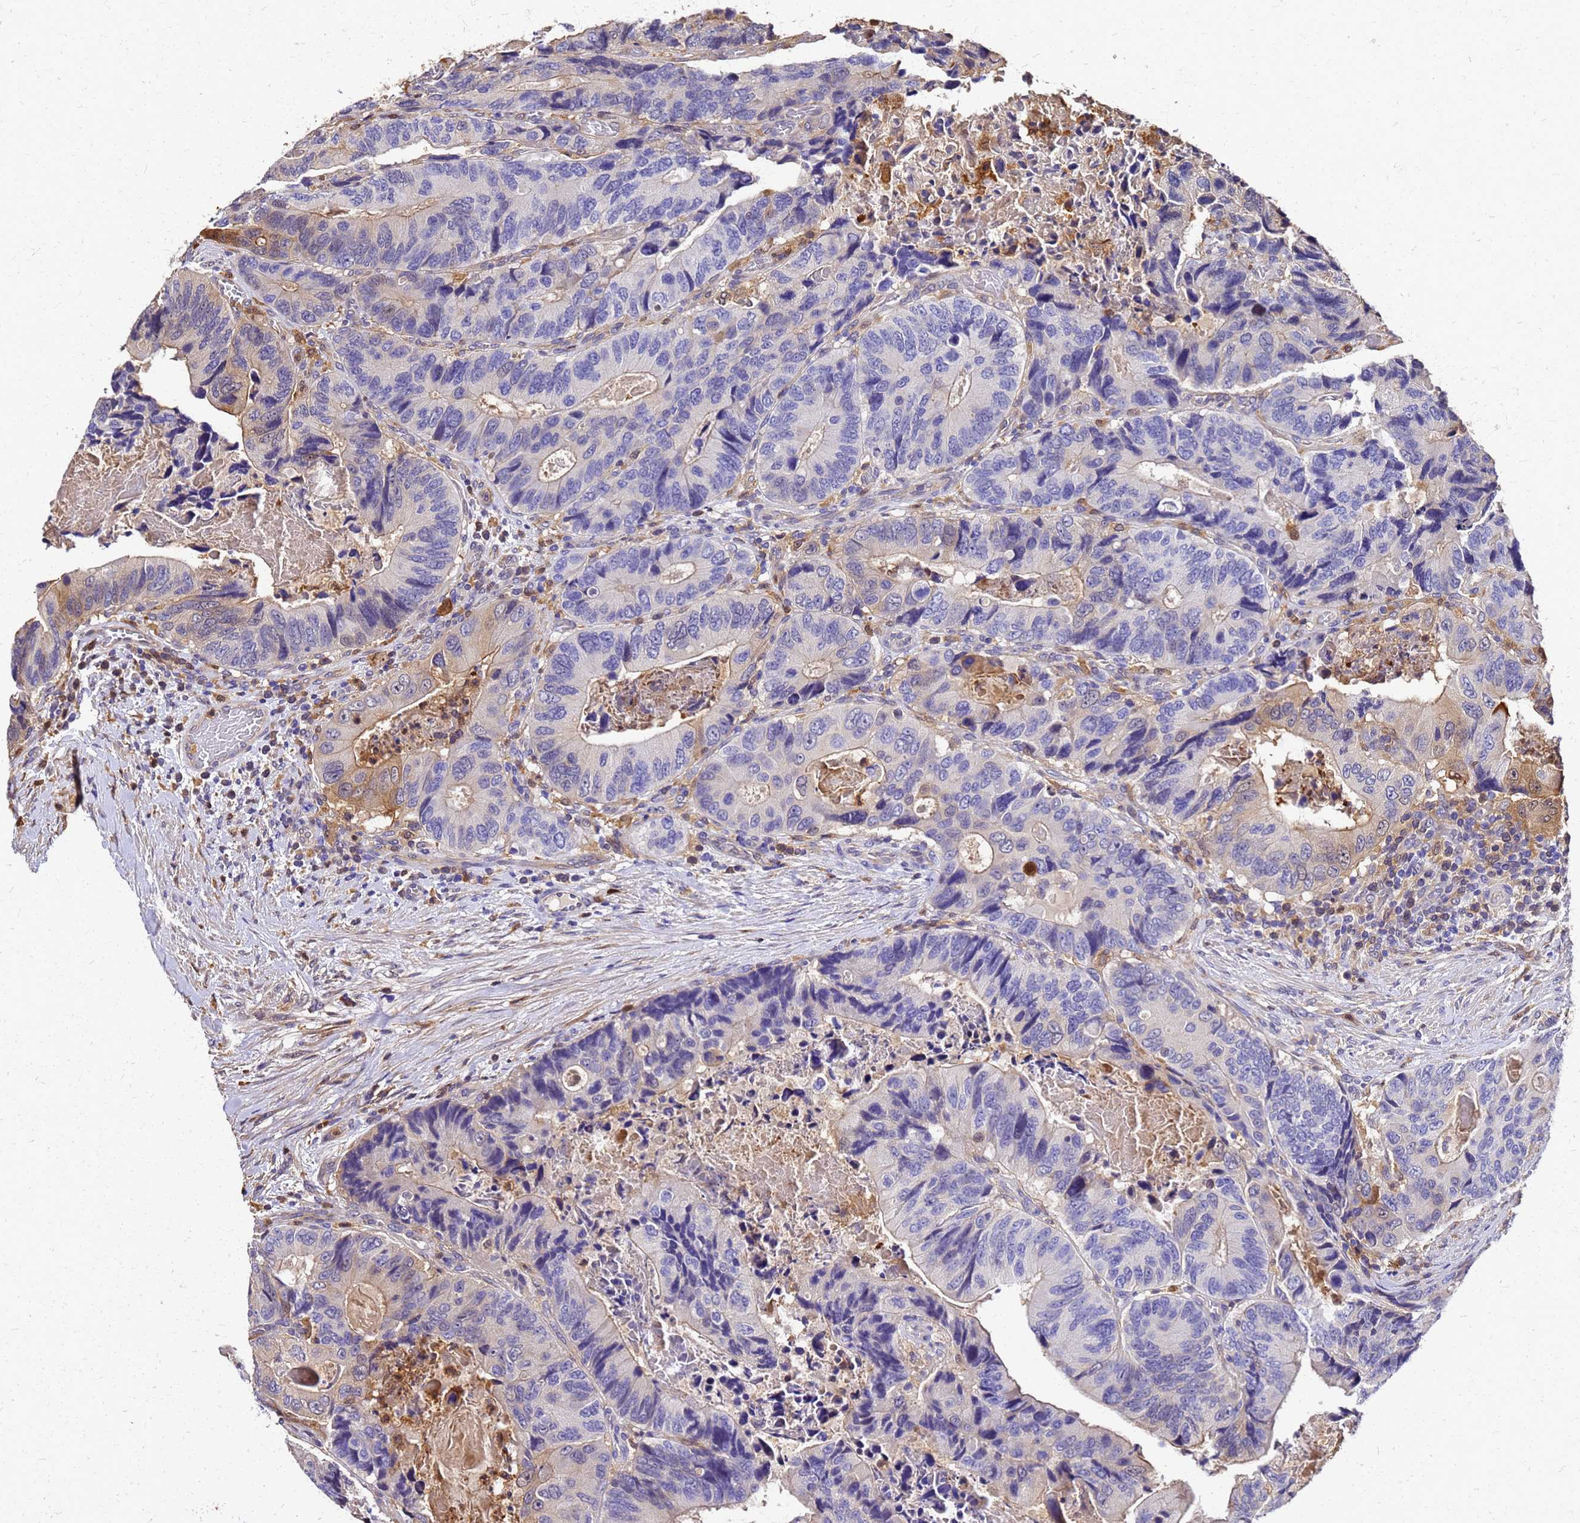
{"staining": {"intensity": "moderate", "quantity": "<25%", "location": "cytoplasmic/membranous"}, "tissue": "colorectal cancer", "cell_type": "Tumor cells", "image_type": "cancer", "snomed": [{"axis": "morphology", "description": "Adenocarcinoma, NOS"}, {"axis": "topography", "description": "Colon"}], "caption": "A low amount of moderate cytoplasmic/membranous expression is present in approximately <25% of tumor cells in colorectal cancer (adenocarcinoma) tissue. (Stains: DAB in brown, nuclei in blue, Microscopy: brightfield microscopy at high magnification).", "gene": "S100A11", "patient": {"sex": "male", "age": 84}}